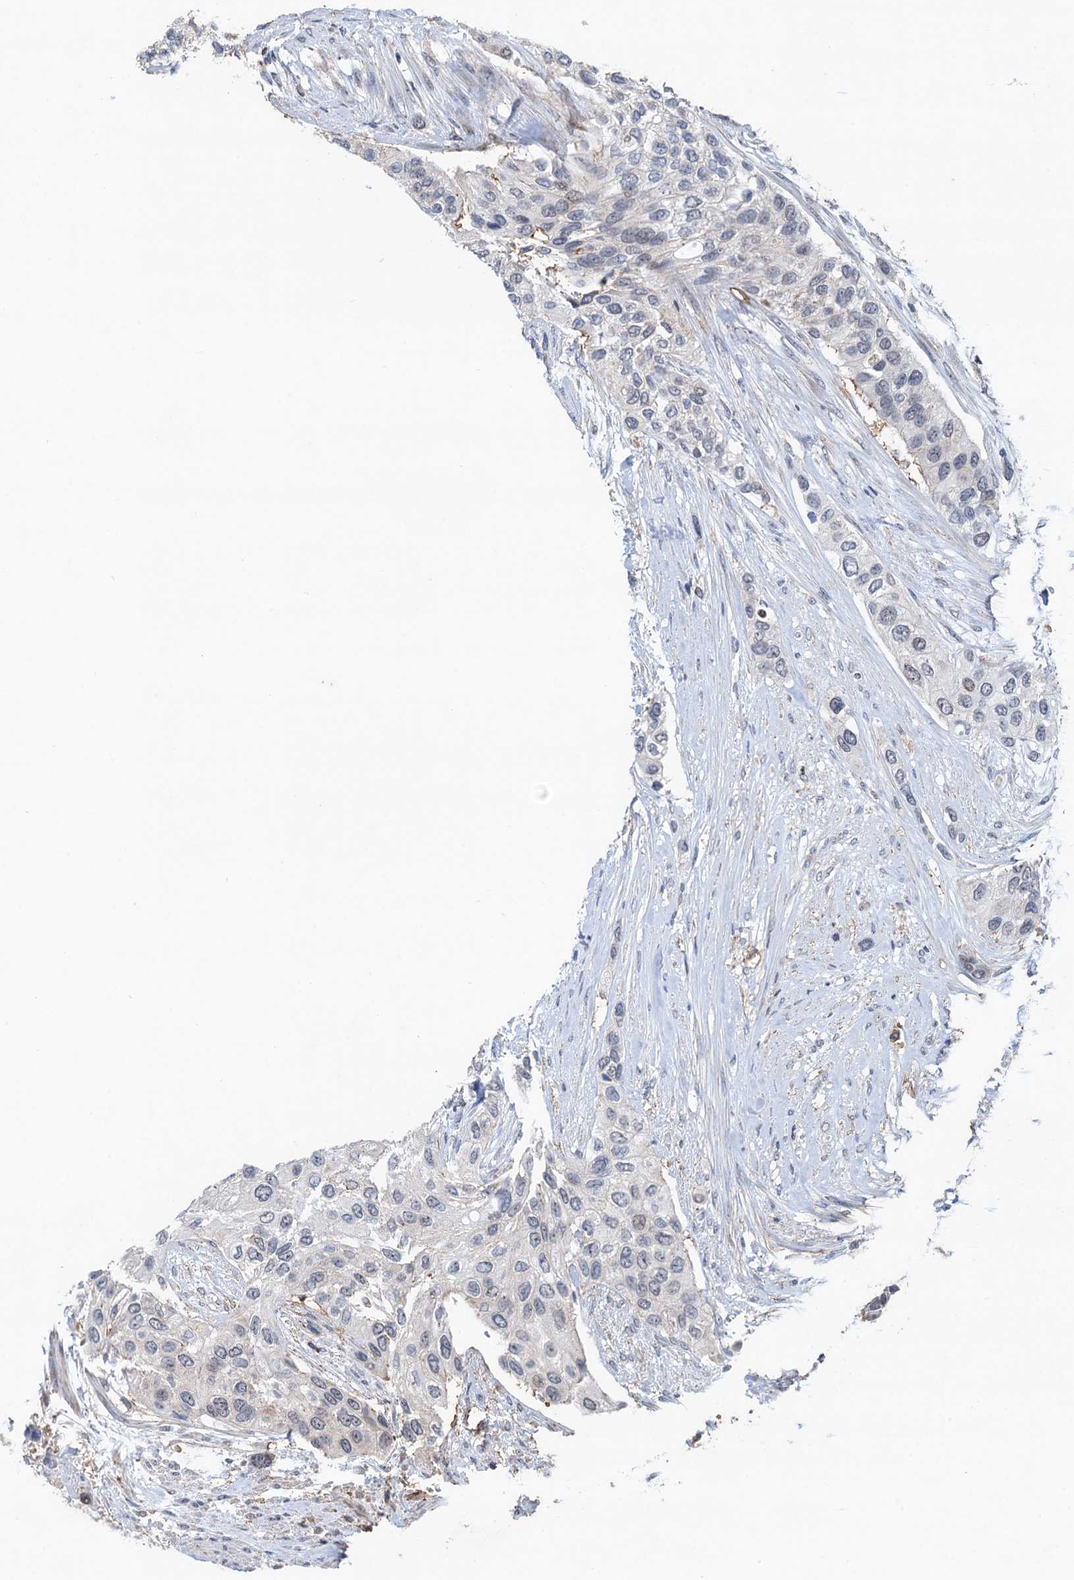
{"staining": {"intensity": "negative", "quantity": "none", "location": "none"}, "tissue": "urothelial cancer", "cell_type": "Tumor cells", "image_type": "cancer", "snomed": [{"axis": "morphology", "description": "Normal tissue, NOS"}, {"axis": "morphology", "description": "Urothelial carcinoma, High grade"}, {"axis": "topography", "description": "Vascular tissue"}, {"axis": "topography", "description": "Urinary bladder"}], "caption": "Immunohistochemistry image of neoplastic tissue: human urothelial cancer stained with DAB exhibits no significant protein expression in tumor cells.", "gene": "TMA16", "patient": {"sex": "female", "age": 56}}